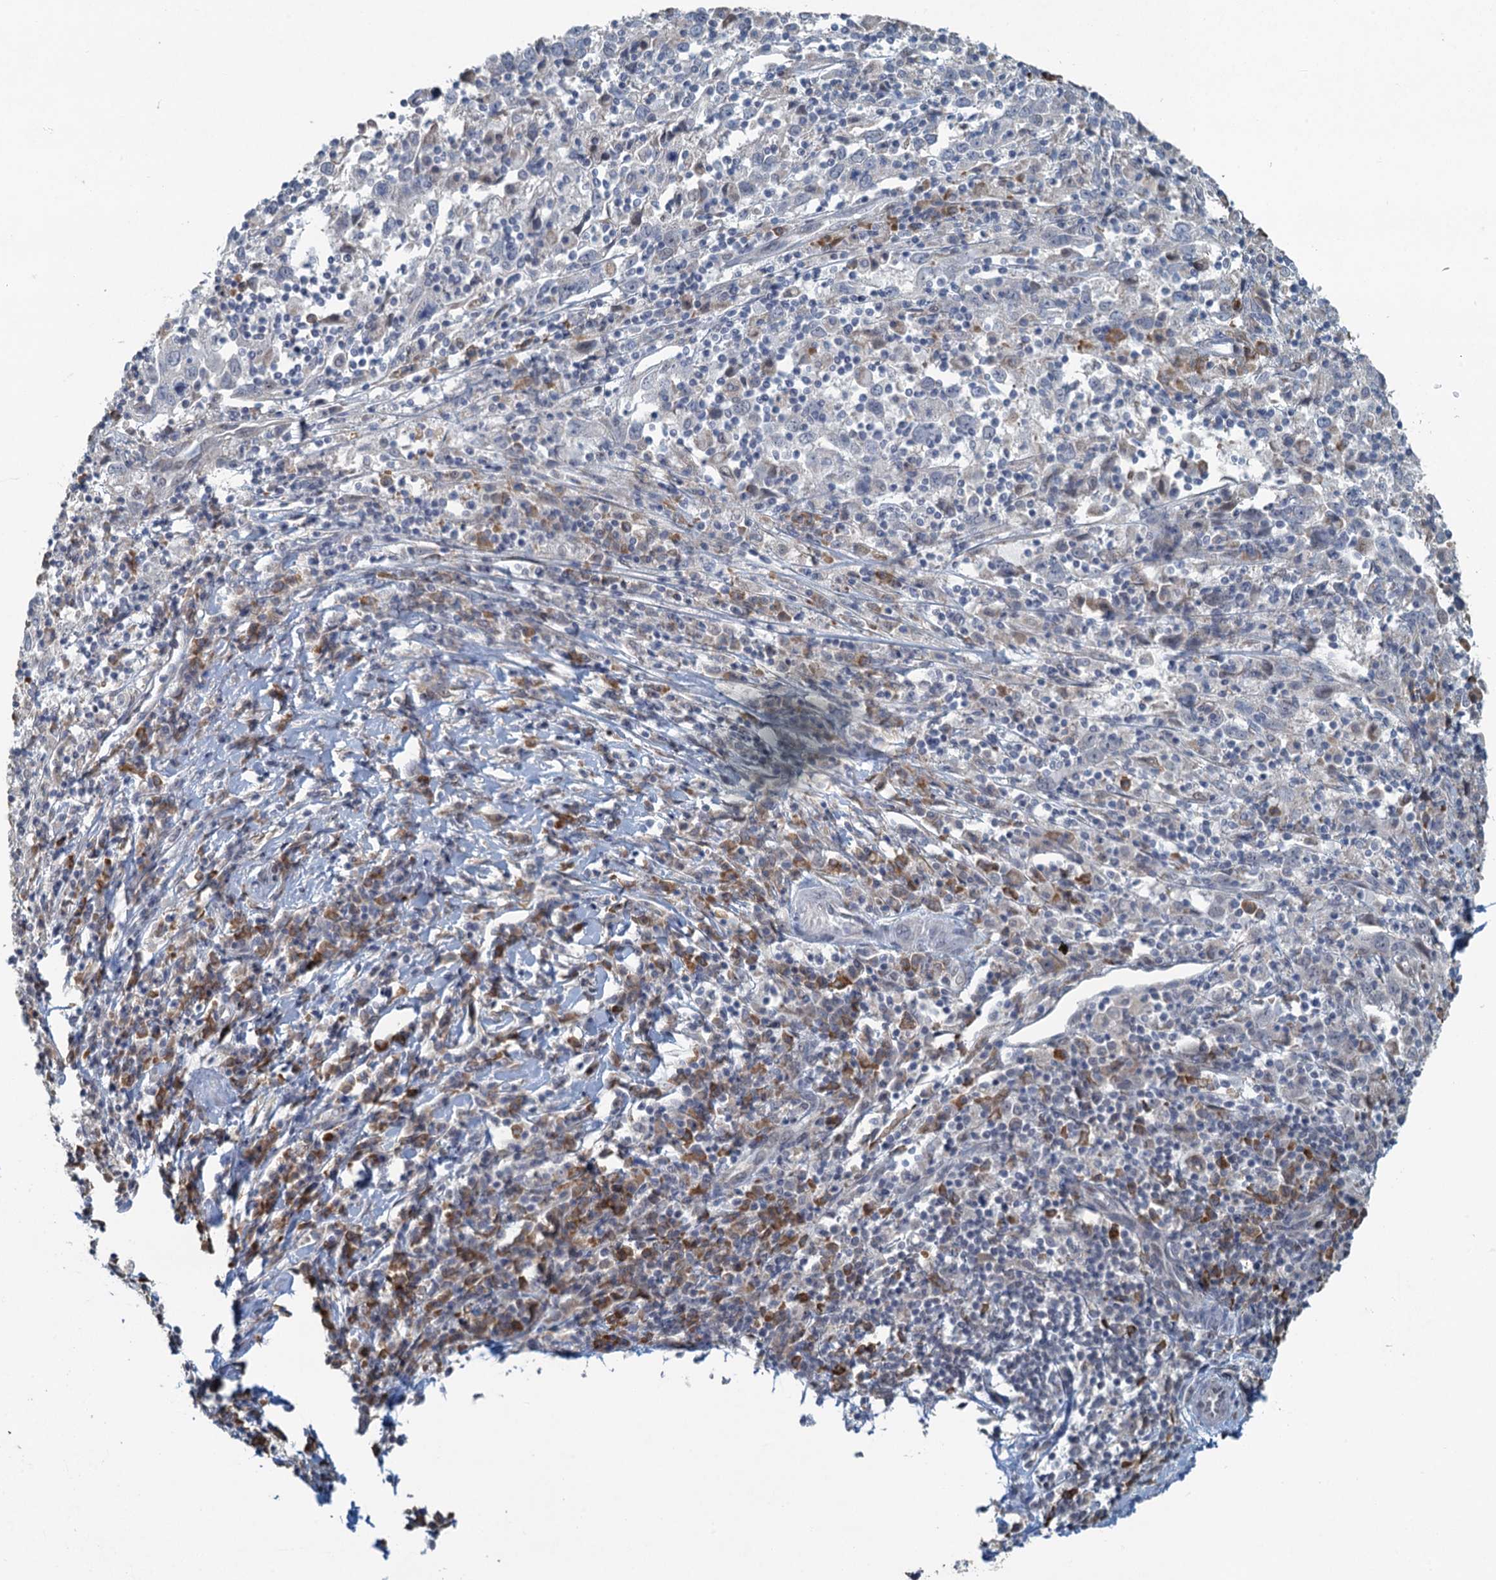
{"staining": {"intensity": "negative", "quantity": "none", "location": "none"}, "tissue": "cervical cancer", "cell_type": "Tumor cells", "image_type": "cancer", "snomed": [{"axis": "morphology", "description": "Squamous cell carcinoma, NOS"}, {"axis": "topography", "description": "Cervix"}], "caption": "High power microscopy micrograph of an IHC photomicrograph of cervical cancer (squamous cell carcinoma), revealing no significant positivity in tumor cells.", "gene": "TEX35", "patient": {"sex": "female", "age": 46}}